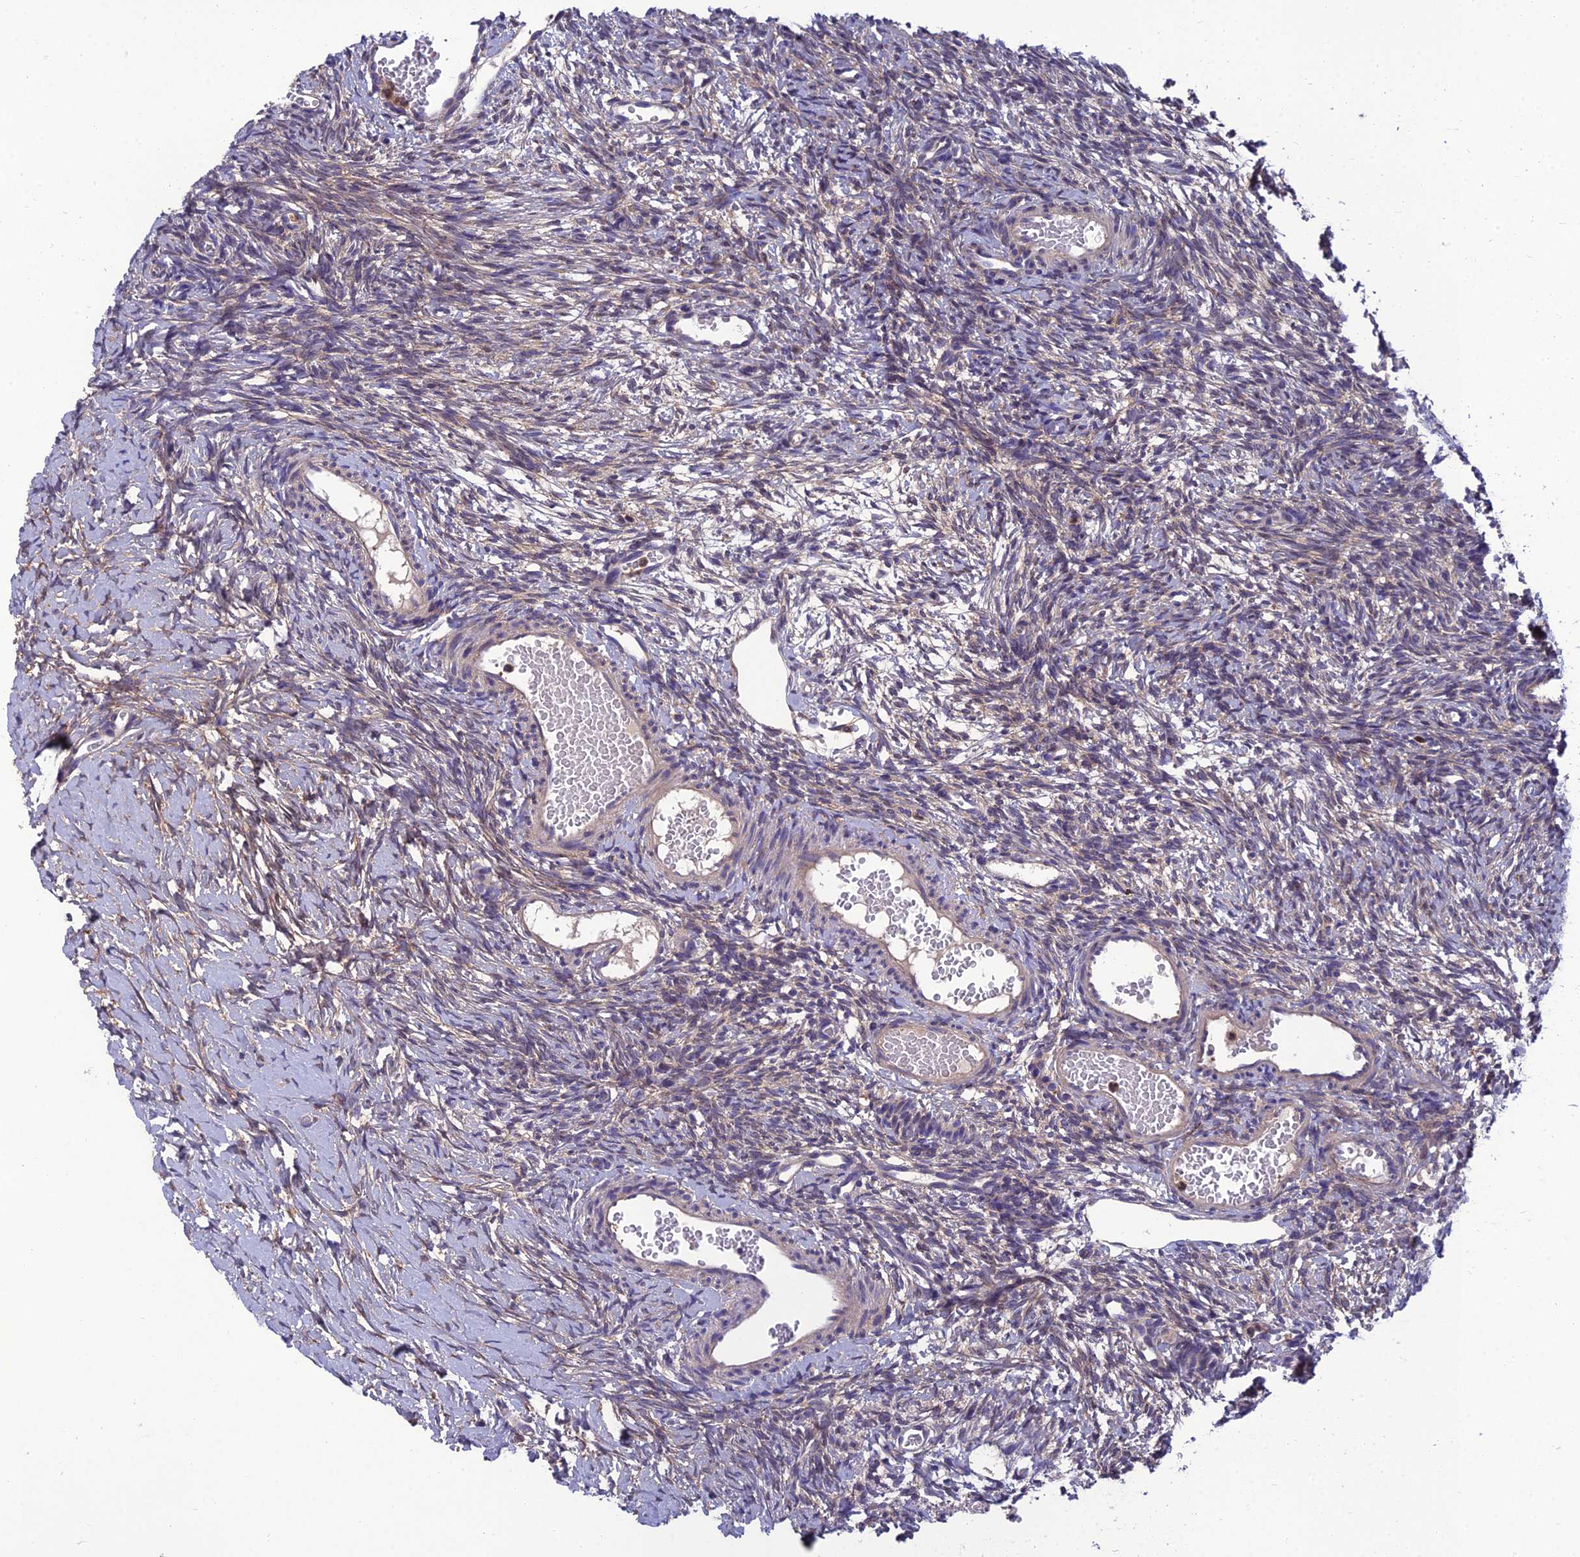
{"staining": {"intensity": "negative", "quantity": "none", "location": "none"}, "tissue": "ovary", "cell_type": "Ovarian stroma cells", "image_type": "normal", "snomed": [{"axis": "morphology", "description": "Normal tissue, NOS"}, {"axis": "topography", "description": "Ovary"}], "caption": "This is a micrograph of IHC staining of benign ovary, which shows no staining in ovarian stroma cells.", "gene": "UMAD1", "patient": {"sex": "female", "age": 39}}